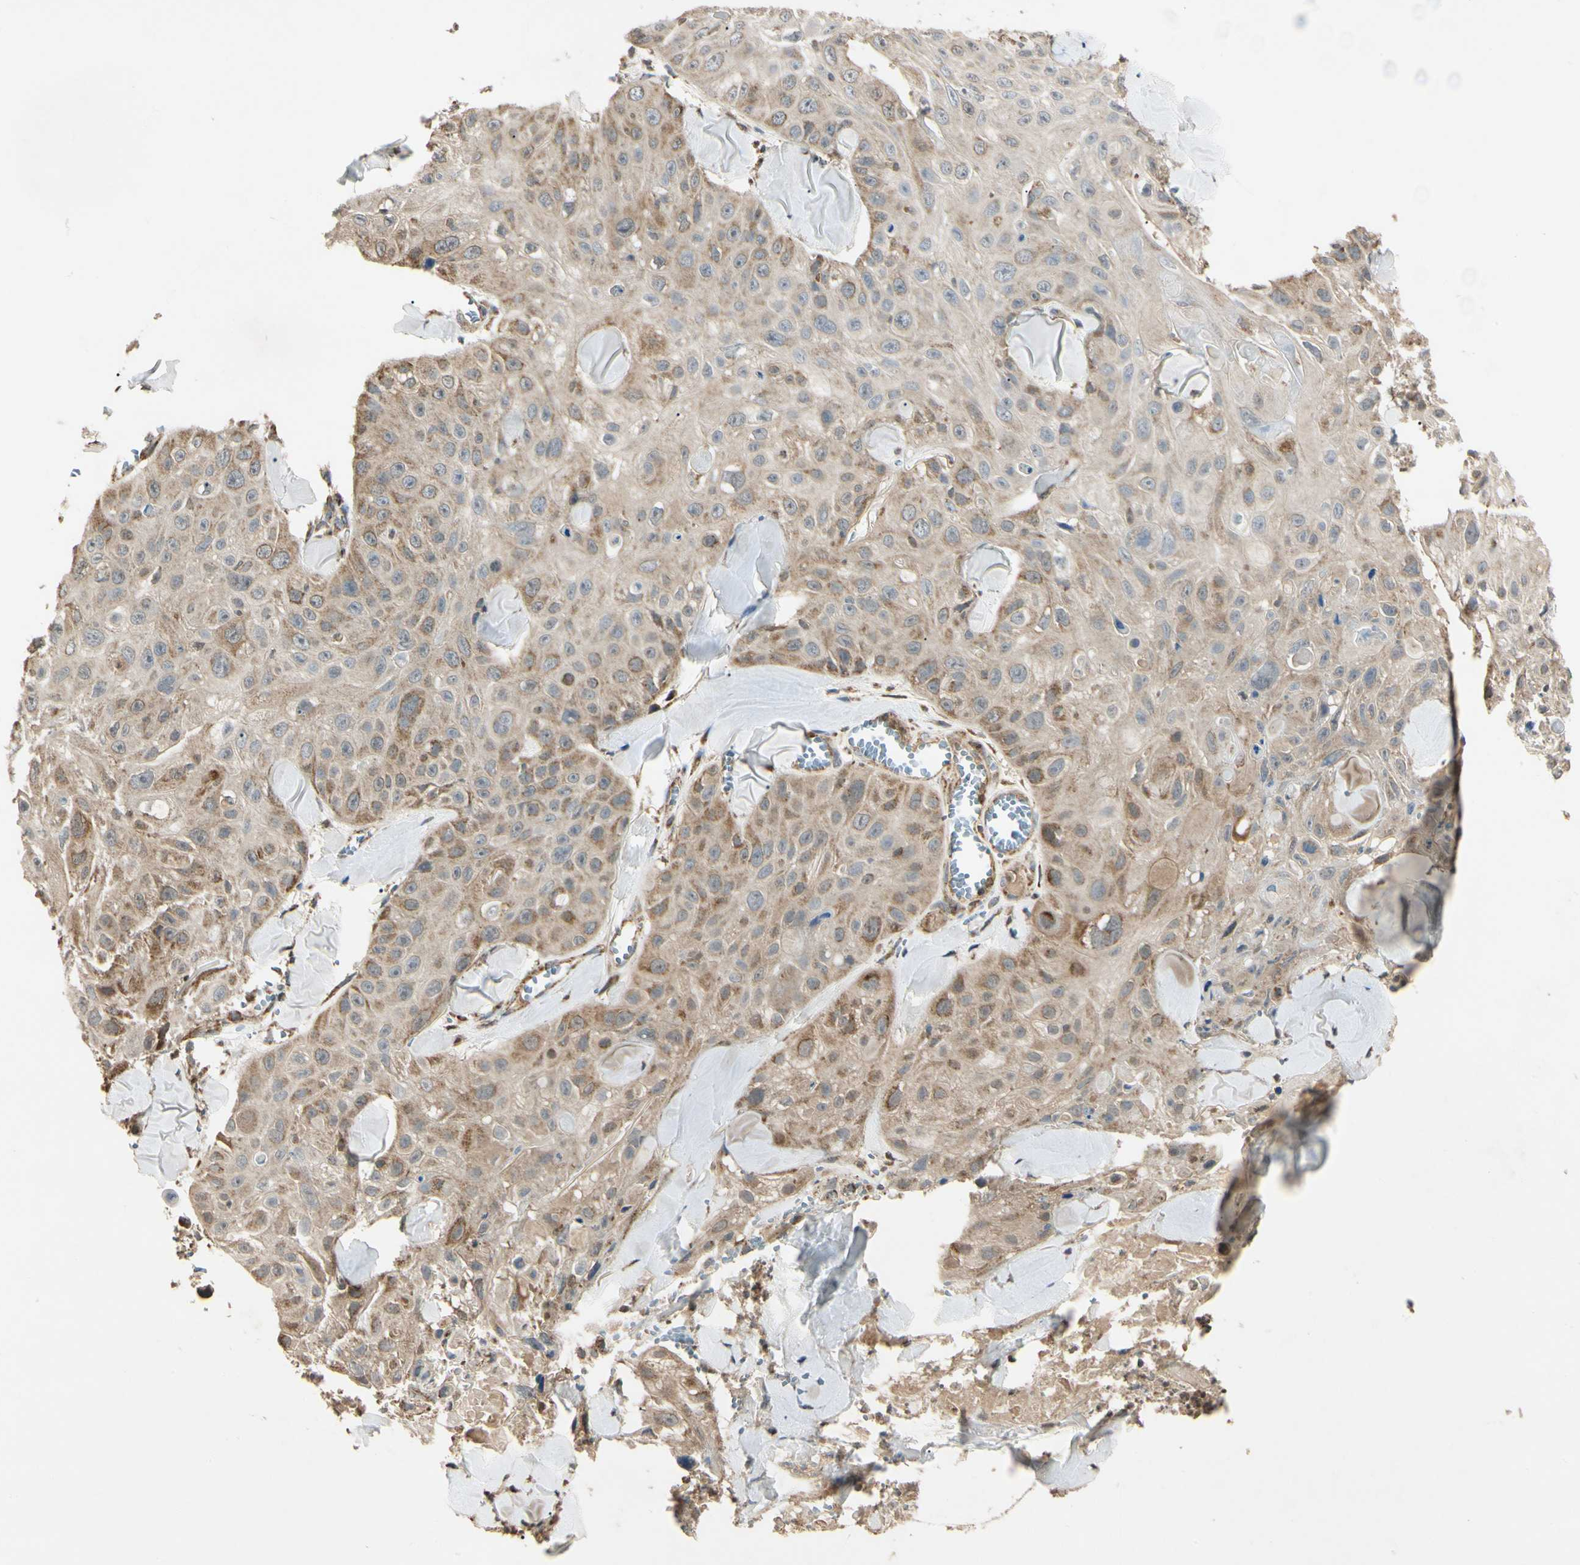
{"staining": {"intensity": "weak", "quantity": ">75%", "location": "cytoplasmic/membranous"}, "tissue": "skin cancer", "cell_type": "Tumor cells", "image_type": "cancer", "snomed": [{"axis": "morphology", "description": "Squamous cell carcinoma, NOS"}, {"axis": "topography", "description": "Skin"}], "caption": "Skin squamous cell carcinoma stained with a brown dye demonstrates weak cytoplasmic/membranous positive expression in approximately >75% of tumor cells.", "gene": "PRDX5", "patient": {"sex": "male", "age": 86}}